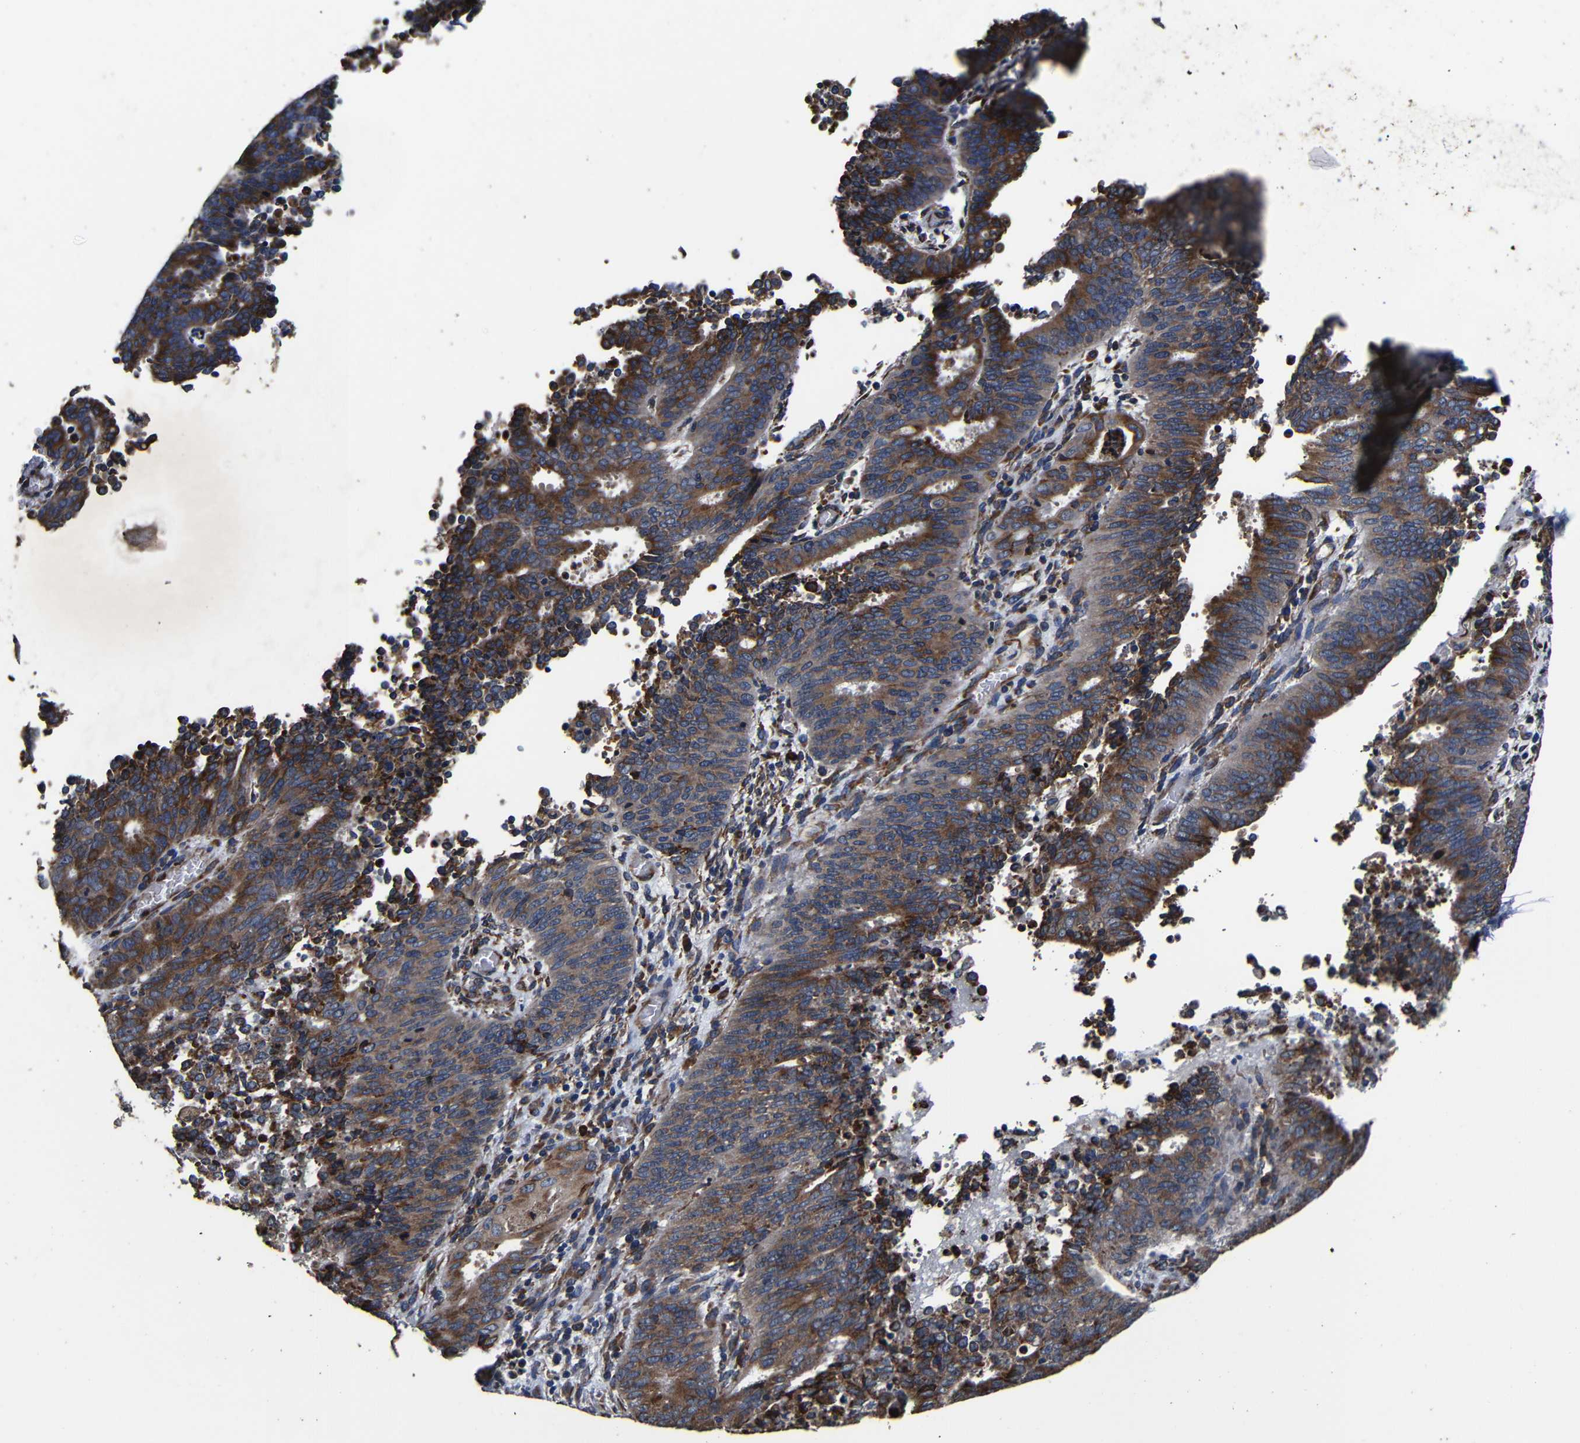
{"staining": {"intensity": "moderate", "quantity": ">75%", "location": "cytoplasmic/membranous"}, "tissue": "cervical cancer", "cell_type": "Tumor cells", "image_type": "cancer", "snomed": [{"axis": "morphology", "description": "Adenocarcinoma, NOS"}, {"axis": "topography", "description": "Cervix"}], "caption": "This is a histology image of immunohistochemistry (IHC) staining of adenocarcinoma (cervical), which shows moderate positivity in the cytoplasmic/membranous of tumor cells.", "gene": "SCN9A", "patient": {"sex": "female", "age": 44}}